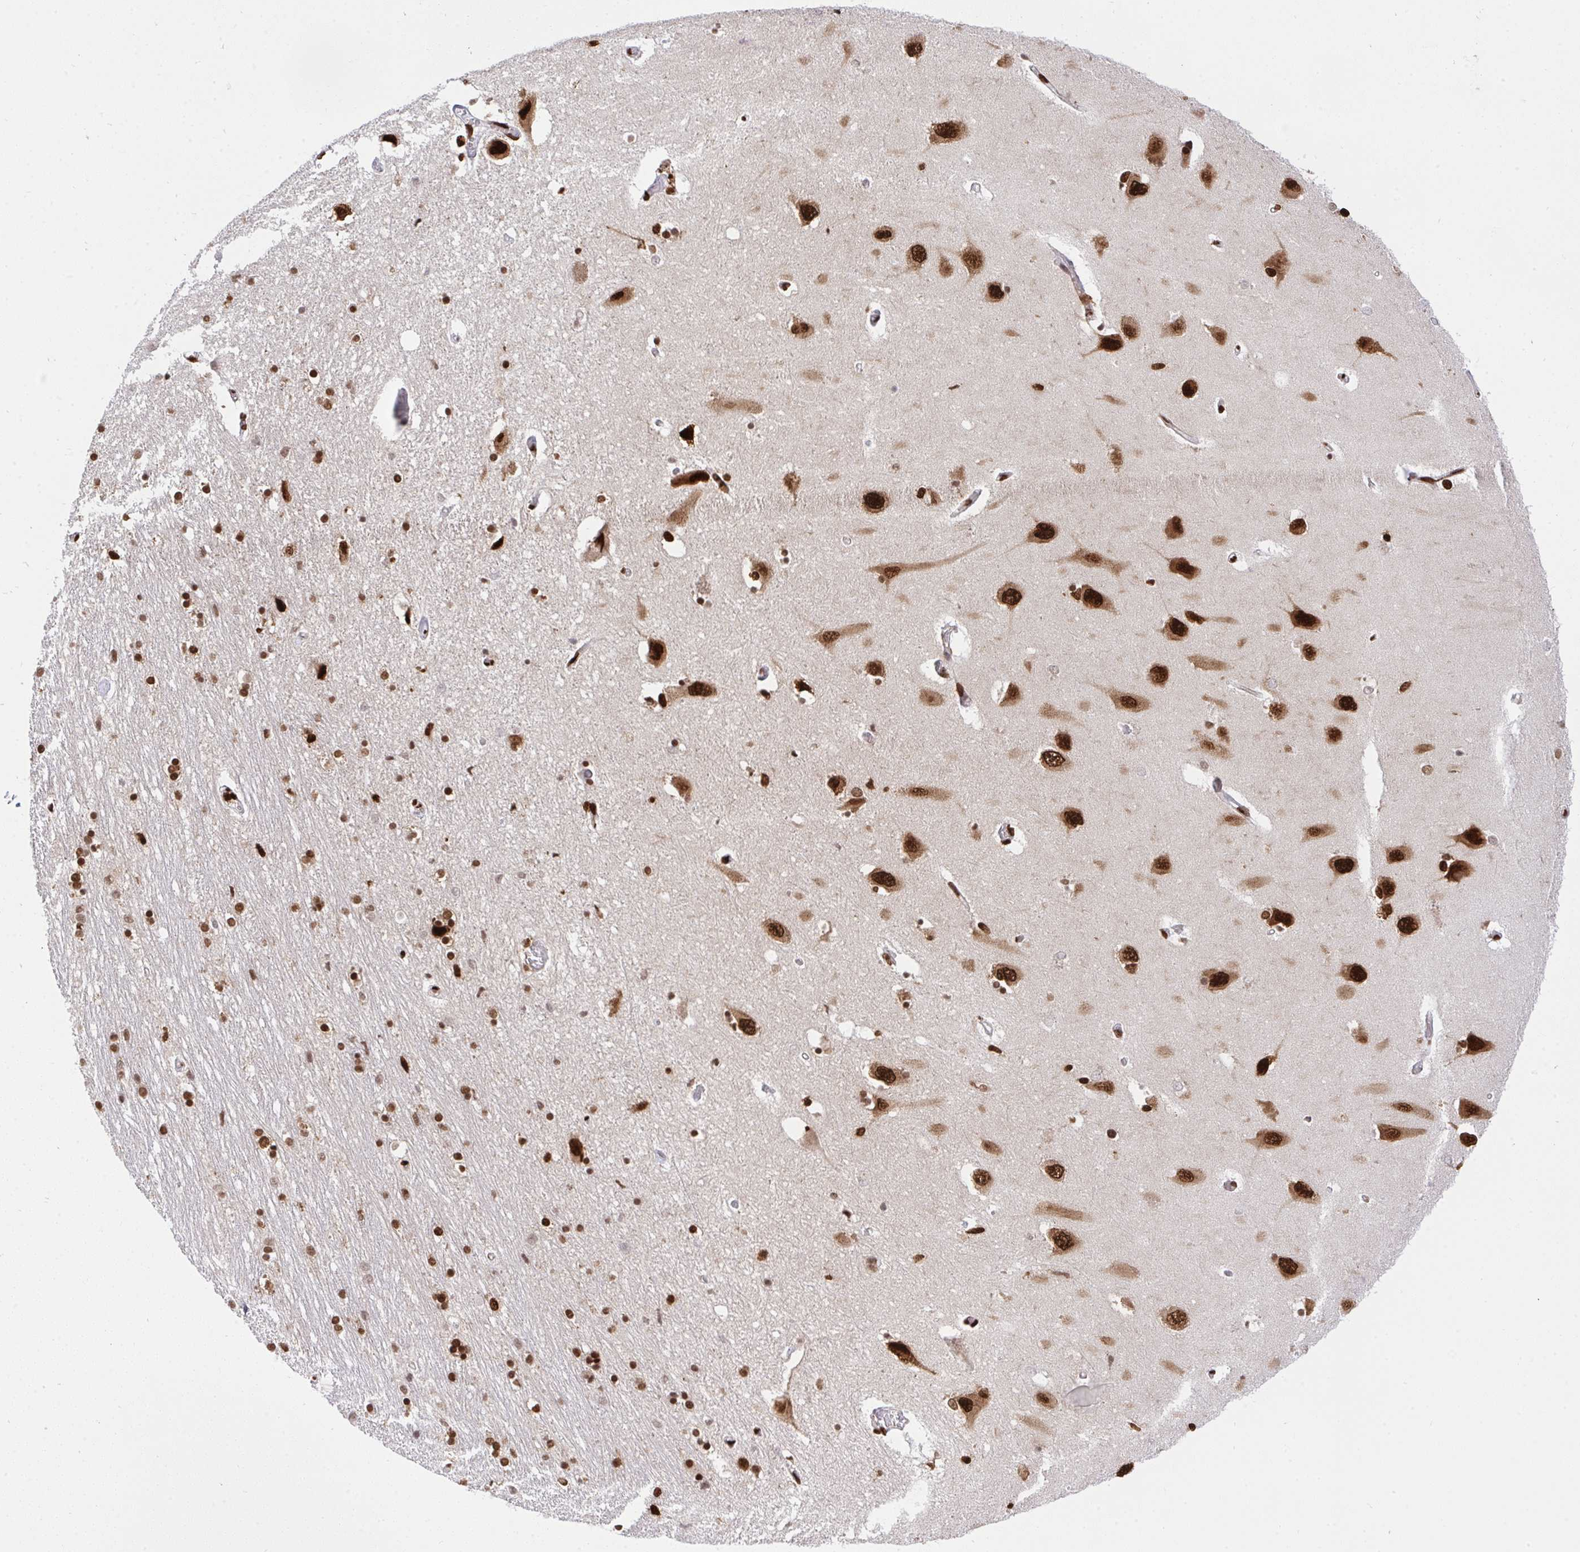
{"staining": {"intensity": "strong", "quantity": ">75%", "location": "nuclear"}, "tissue": "caudate", "cell_type": "Glial cells", "image_type": "normal", "snomed": [{"axis": "morphology", "description": "Normal tissue, NOS"}, {"axis": "topography", "description": "Lateral ventricle wall"}, {"axis": "topography", "description": "Hippocampus"}], "caption": "Caudate stained with immunohistochemistry (IHC) exhibits strong nuclear staining in approximately >75% of glial cells.", "gene": "HNRNPL", "patient": {"sex": "female", "age": 63}}